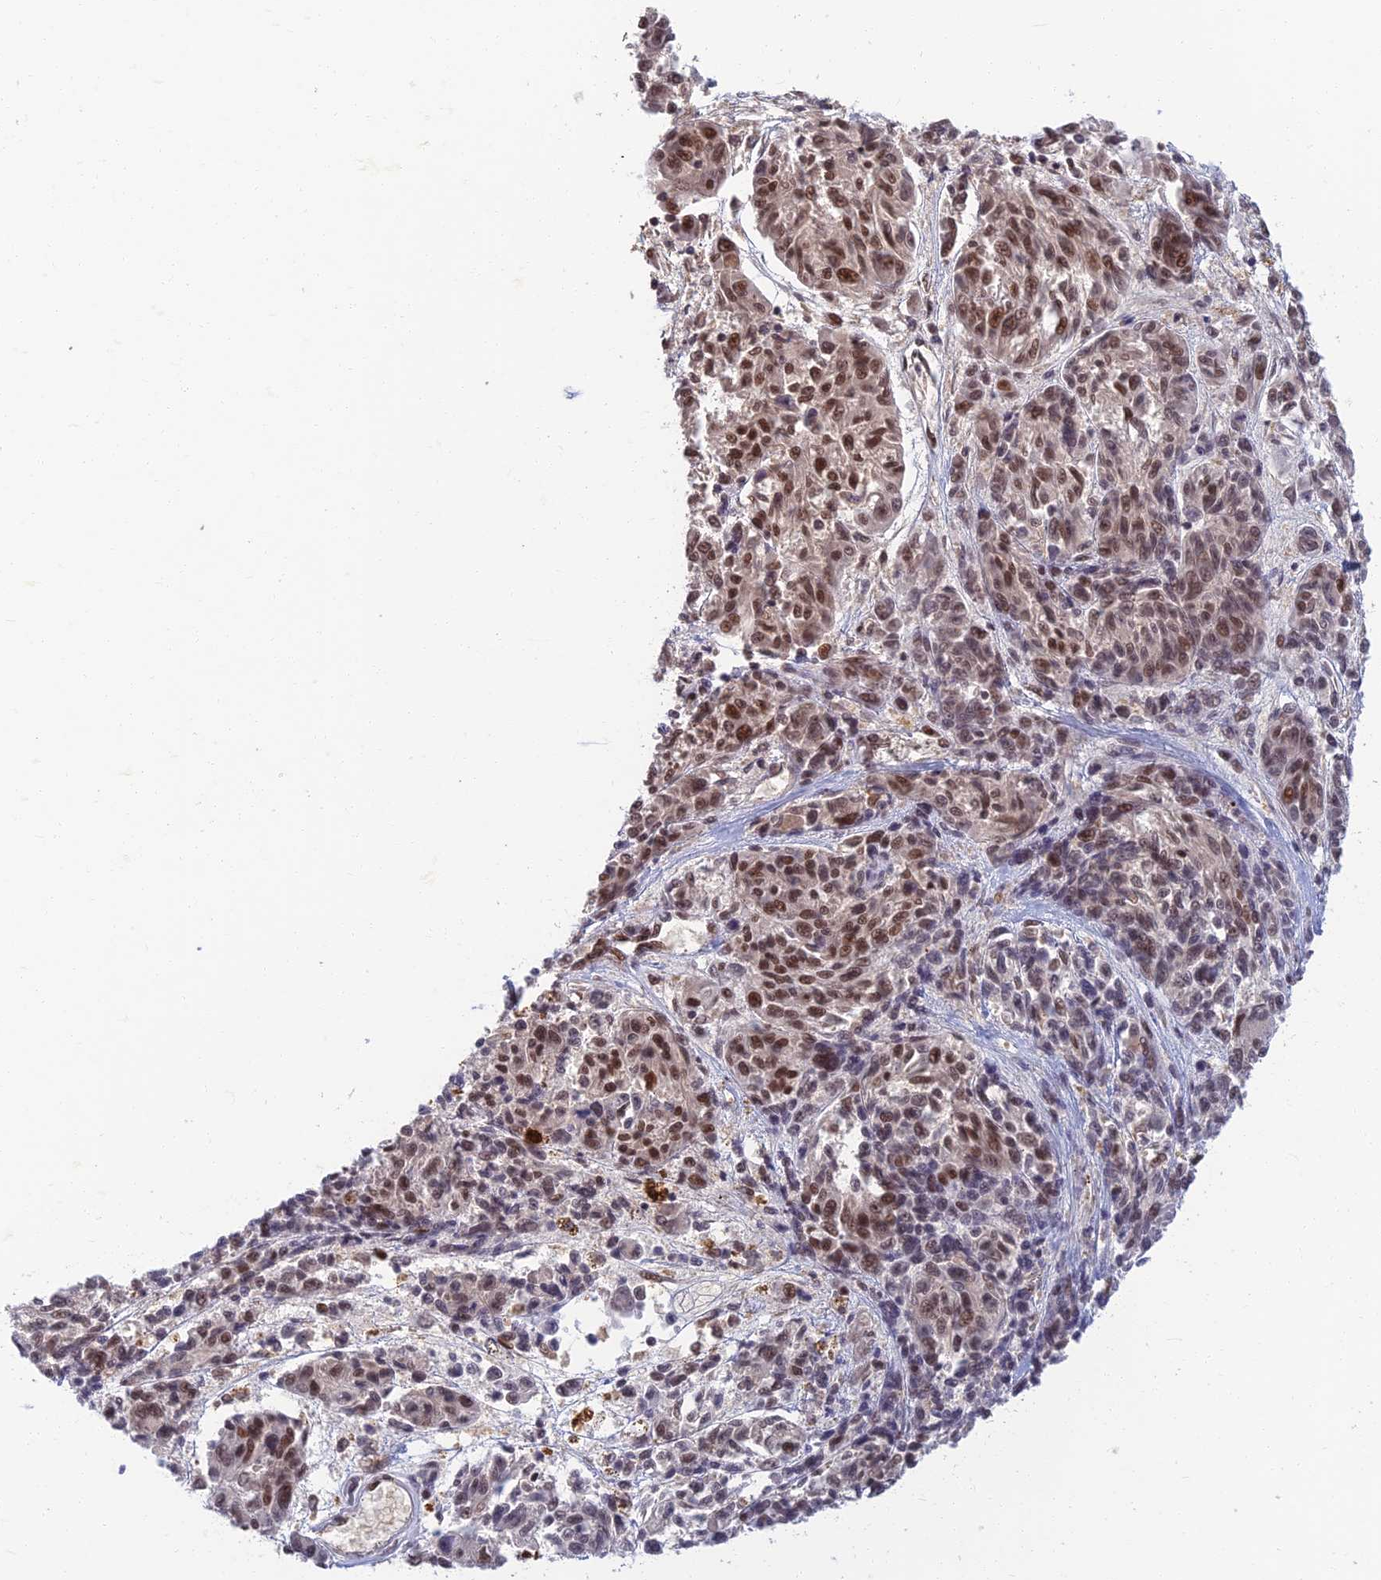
{"staining": {"intensity": "moderate", "quantity": "25%-75%", "location": "nuclear"}, "tissue": "melanoma", "cell_type": "Tumor cells", "image_type": "cancer", "snomed": [{"axis": "morphology", "description": "Malignant melanoma, NOS"}, {"axis": "topography", "description": "Skin"}], "caption": "Protein analysis of malignant melanoma tissue displays moderate nuclear staining in about 25%-75% of tumor cells.", "gene": "TCEA2", "patient": {"sex": "male", "age": 53}}